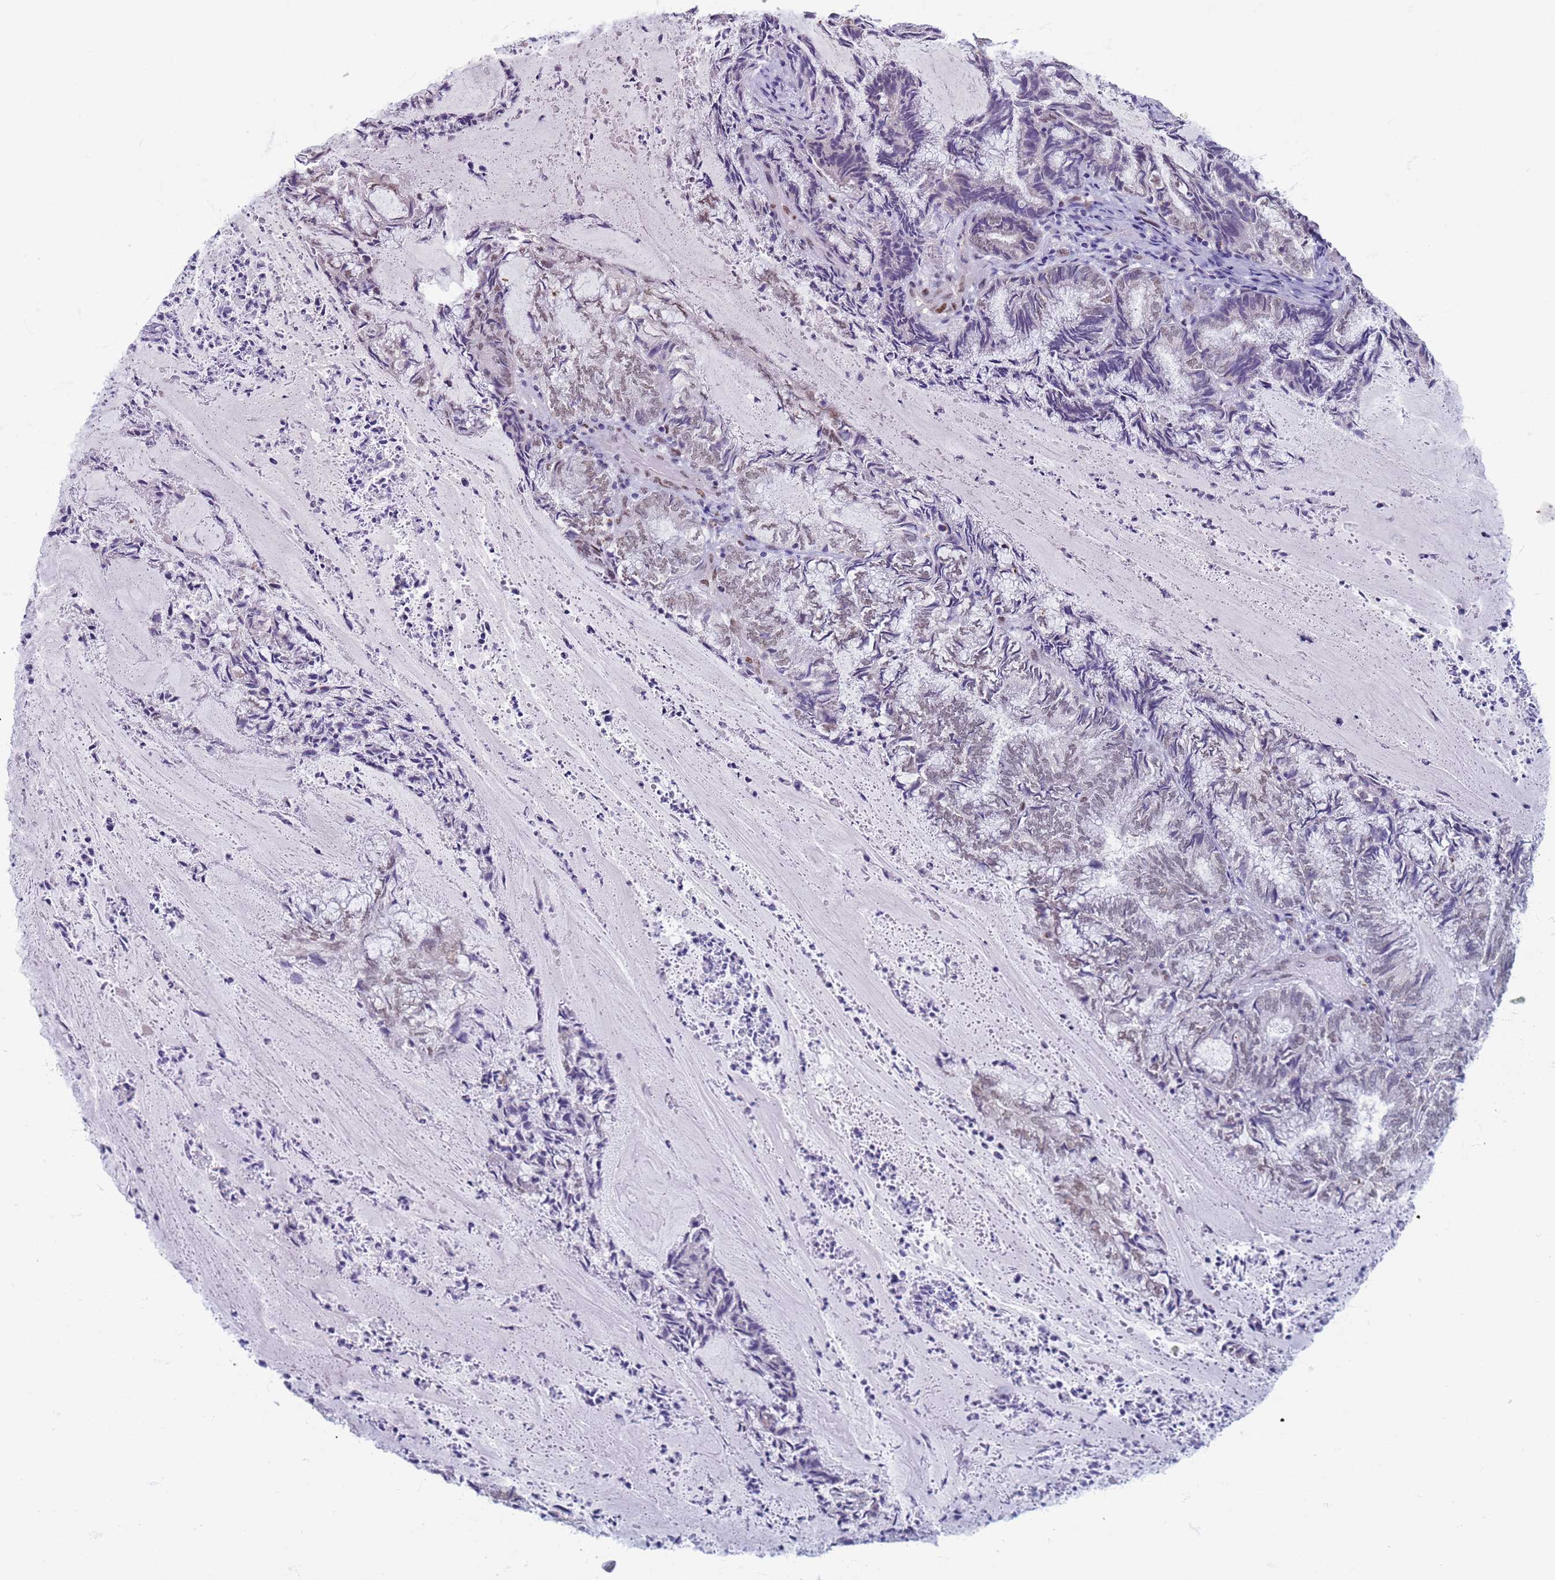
{"staining": {"intensity": "weak", "quantity": "<25%", "location": "nuclear"}, "tissue": "endometrial cancer", "cell_type": "Tumor cells", "image_type": "cancer", "snomed": [{"axis": "morphology", "description": "Adenocarcinoma, NOS"}, {"axis": "topography", "description": "Endometrium"}], "caption": "Endometrial adenocarcinoma was stained to show a protein in brown. There is no significant expression in tumor cells. (DAB (3,3'-diaminobenzidine) immunohistochemistry (IHC), high magnification).", "gene": "SAE1", "patient": {"sex": "female", "age": 80}}